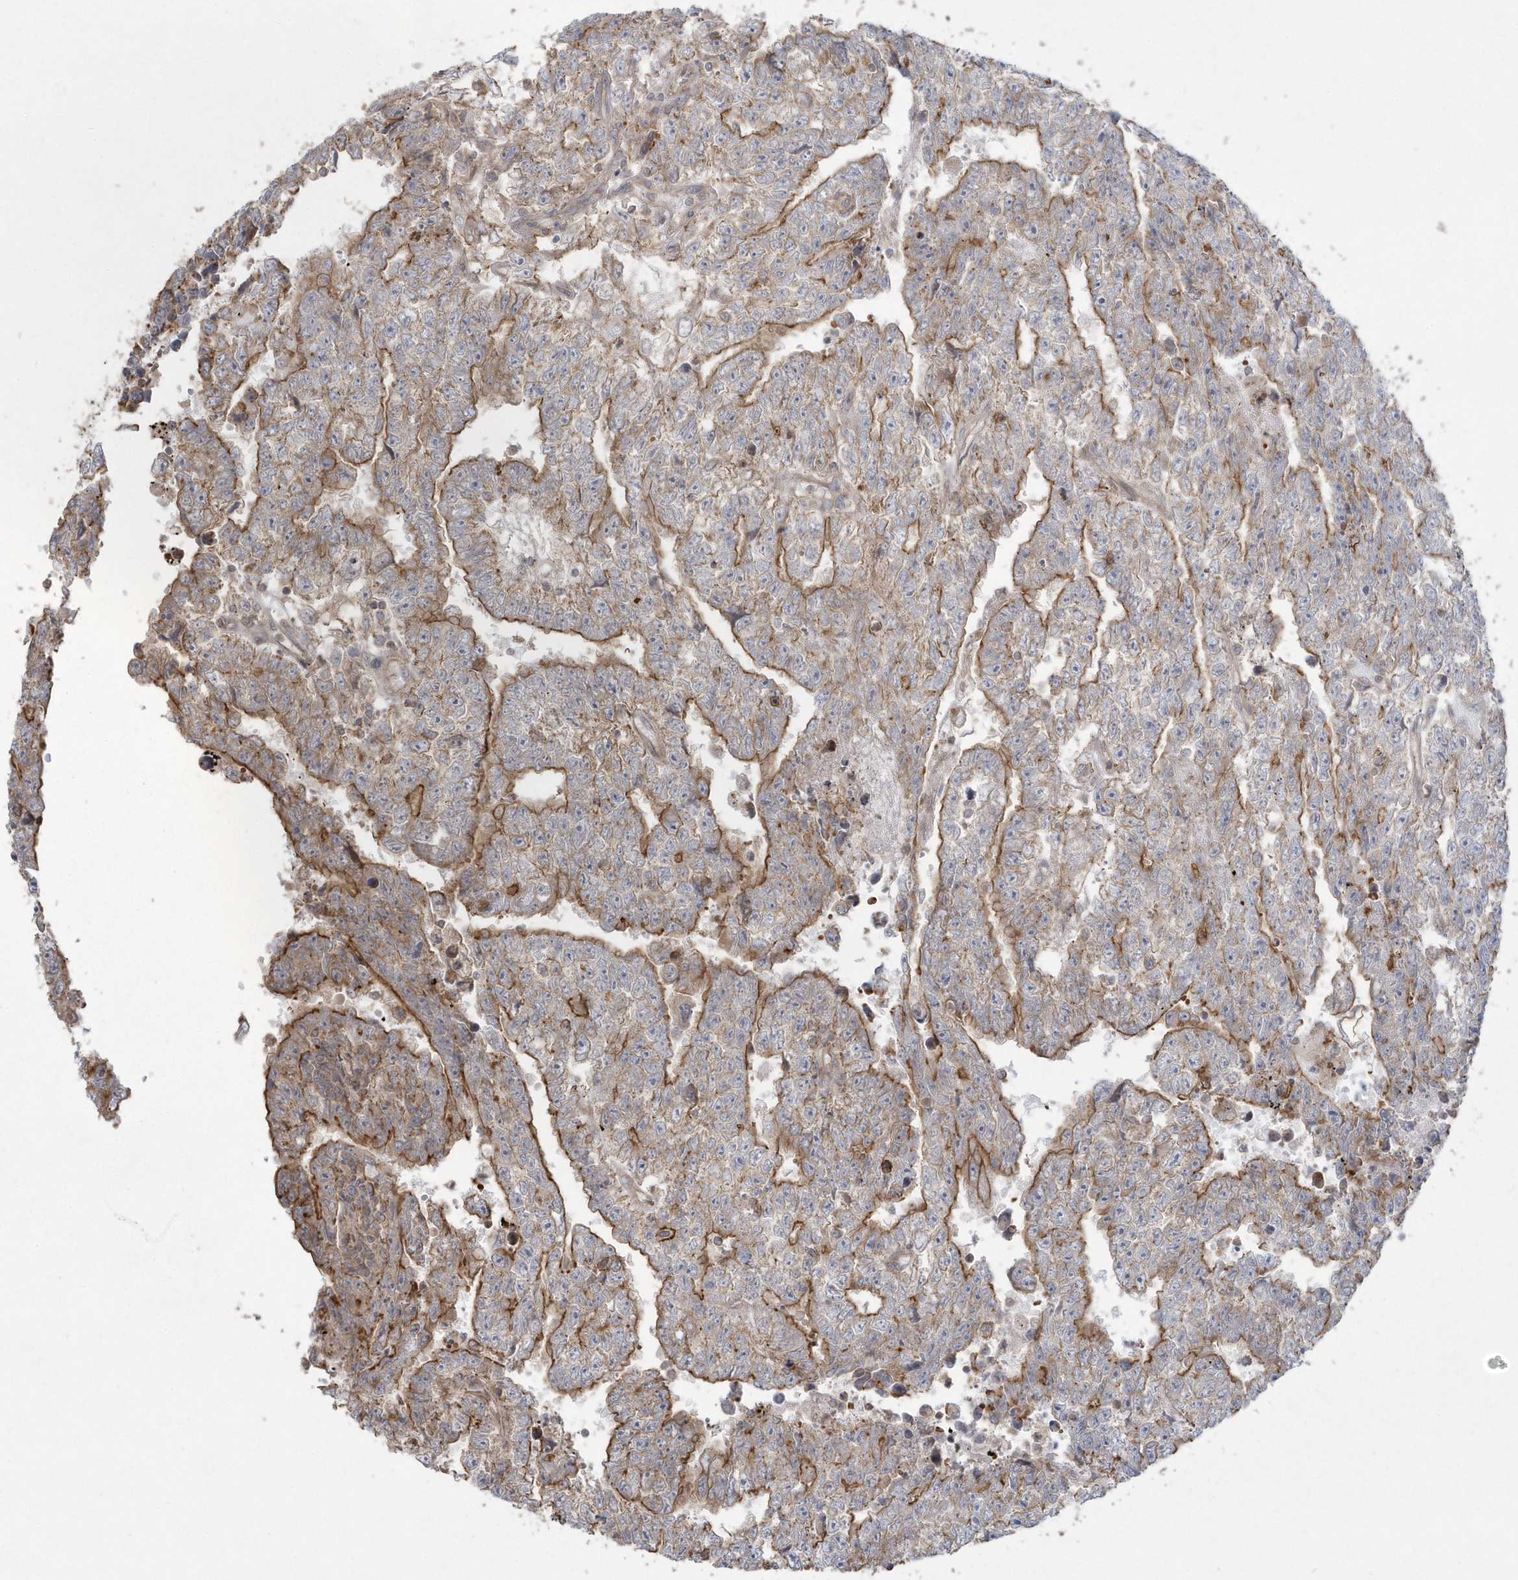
{"staining": {"intensity": "moderate", "quantity": ">75%", "location": "cytoplasmic/membranous"}, "tissue": "testis cancer", "cell_type": "Tumor cells", "image_type": "cancer", "snomed": [{"axis": "morphology", "description": "Carcinoma, Embryonal, NOS"}, {"axis": "topography", "description": "Testis"}], "caption": "Embryonal carcinoma (testis) tissue reveals moderate cytoplasmic/membranous positivity in about >75% of tumor cells", "gene": "ARMC8", "patient": {"sex": "male", "age": 25}}